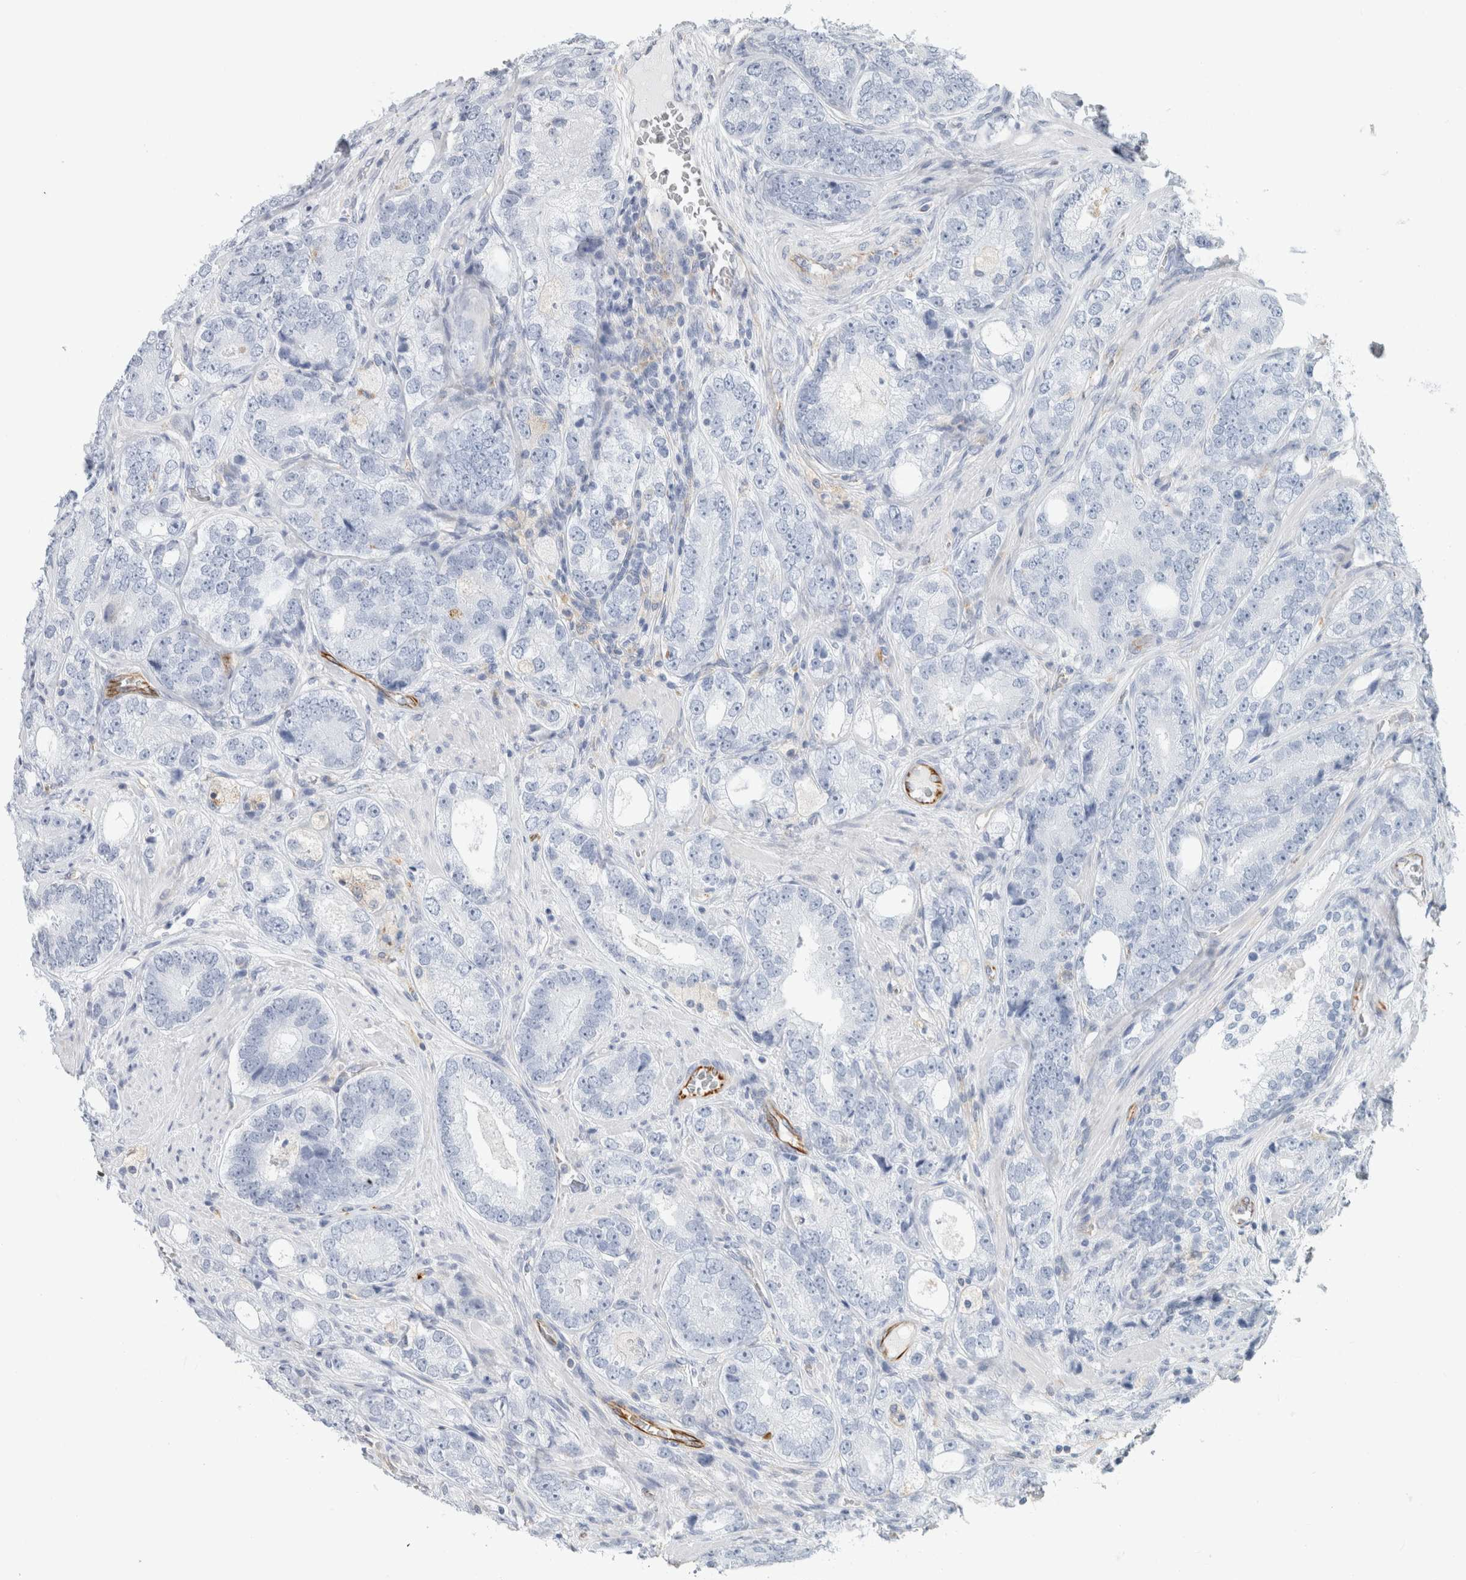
{"staining": {"intensity": "negative", "quantity": "none", "location": "none"}, "tissue": "prostate cancer", "cell_type": "Tumor cells", "image_type": "cancer", "snomed": [{"axis": "morphology", "description": "Adenocarcinoma, High grade"}, {"axis": "topography", "description": "Prostate"}], "caption": "The micrograph shows no significant expression in tumor cells of prostate cancer.", "gene": "LY86", "patient": {"sex": "male", "age": 56}}